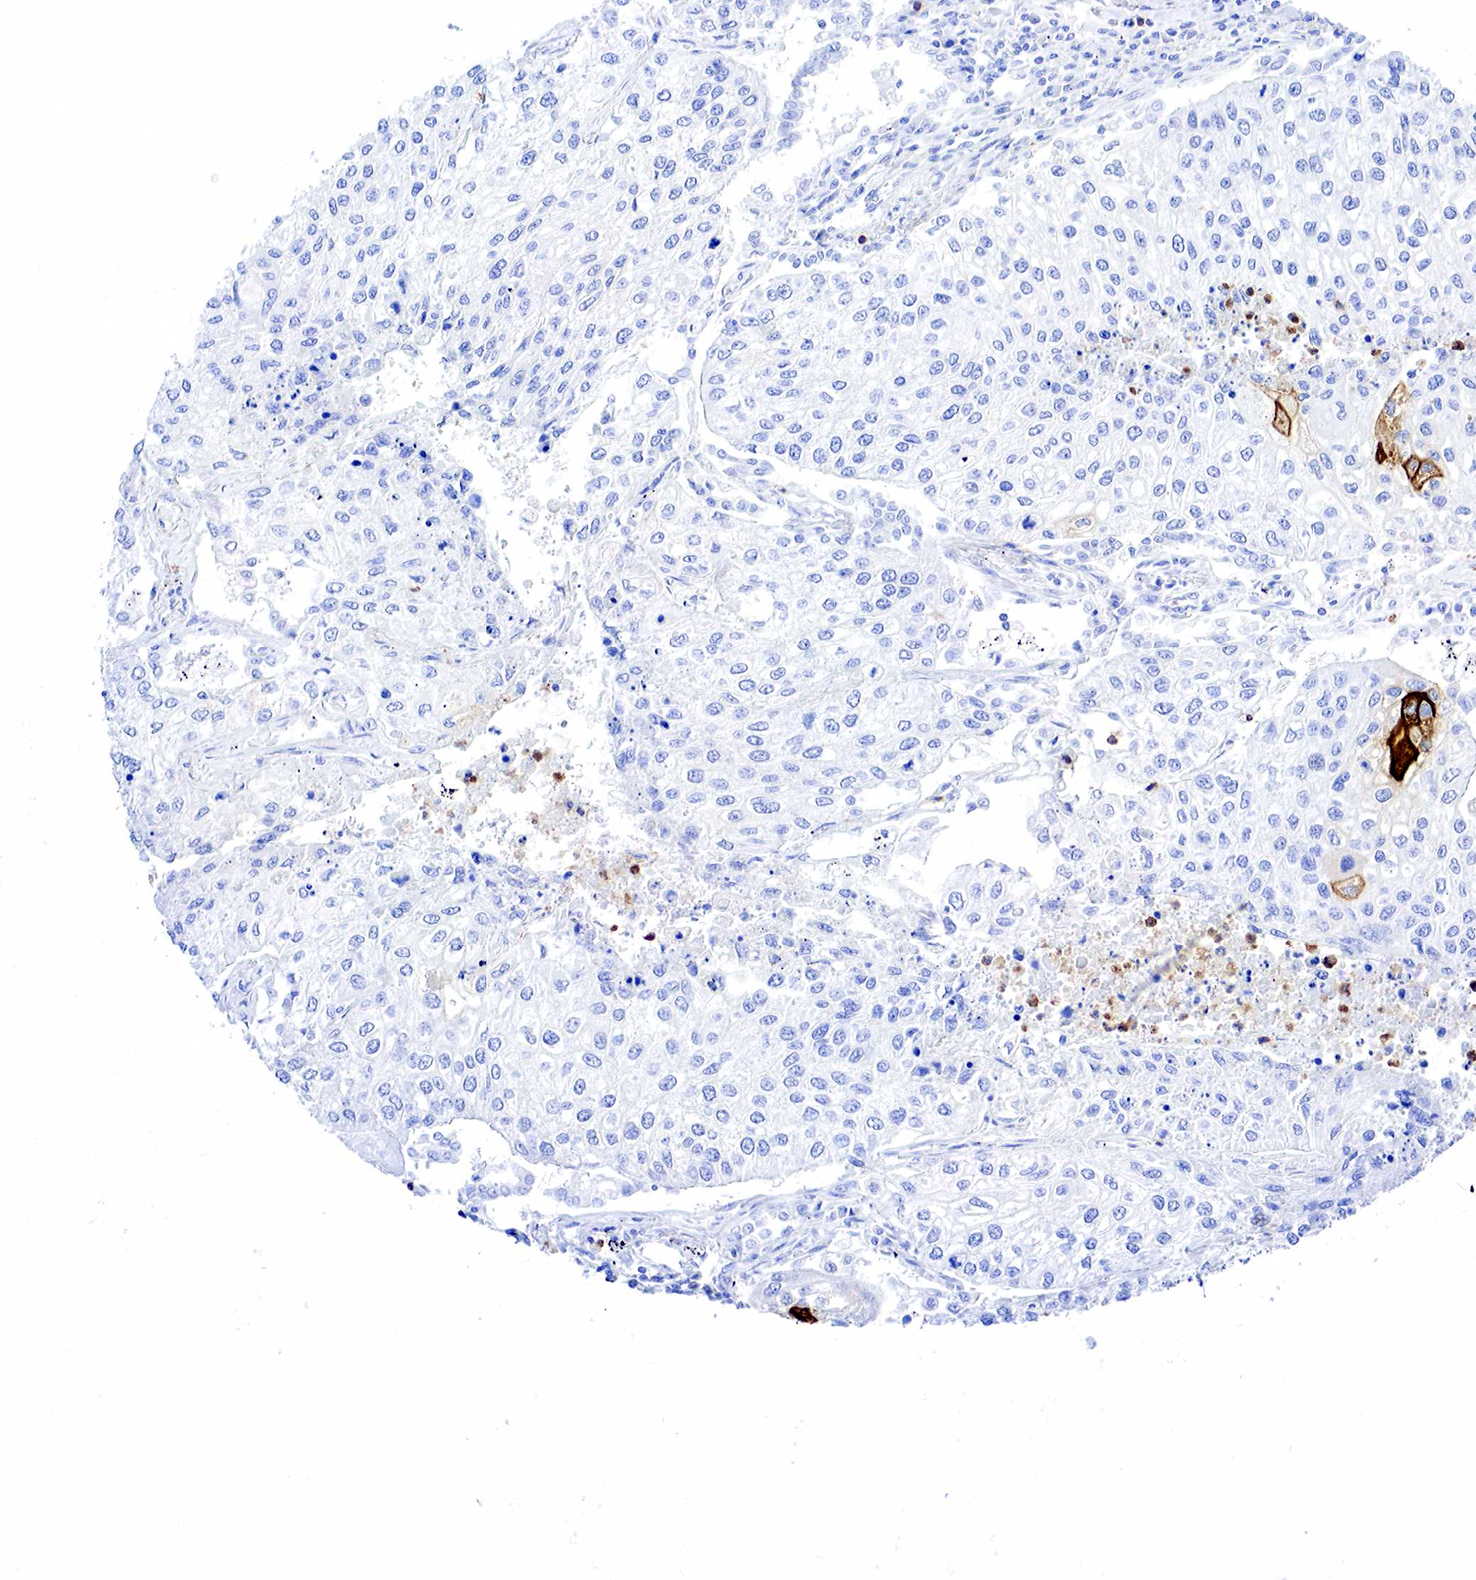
{"staining": {"intensity": "moderate", "quantity": "<25%", "location": "cytoplasmic/membranous"}, "tissue": "lung cancer", "cell_type": "Tumor cells", "image_type": "cancer", "snomed": [{"axis": "morphology", "description": "Squamous cell carcinoma, NOS"}, {"axis": "topography", "description": "Lung"}], "caption": "IHC histopathology image of lung squamous cell carcinoma stained for a protein (brown), which displays low levels of moderate cytoplasmic/membranous expression in about <25% of tumor cells.", "gene": "FUT4", "patient": {"sex": "male", "age": 75}}